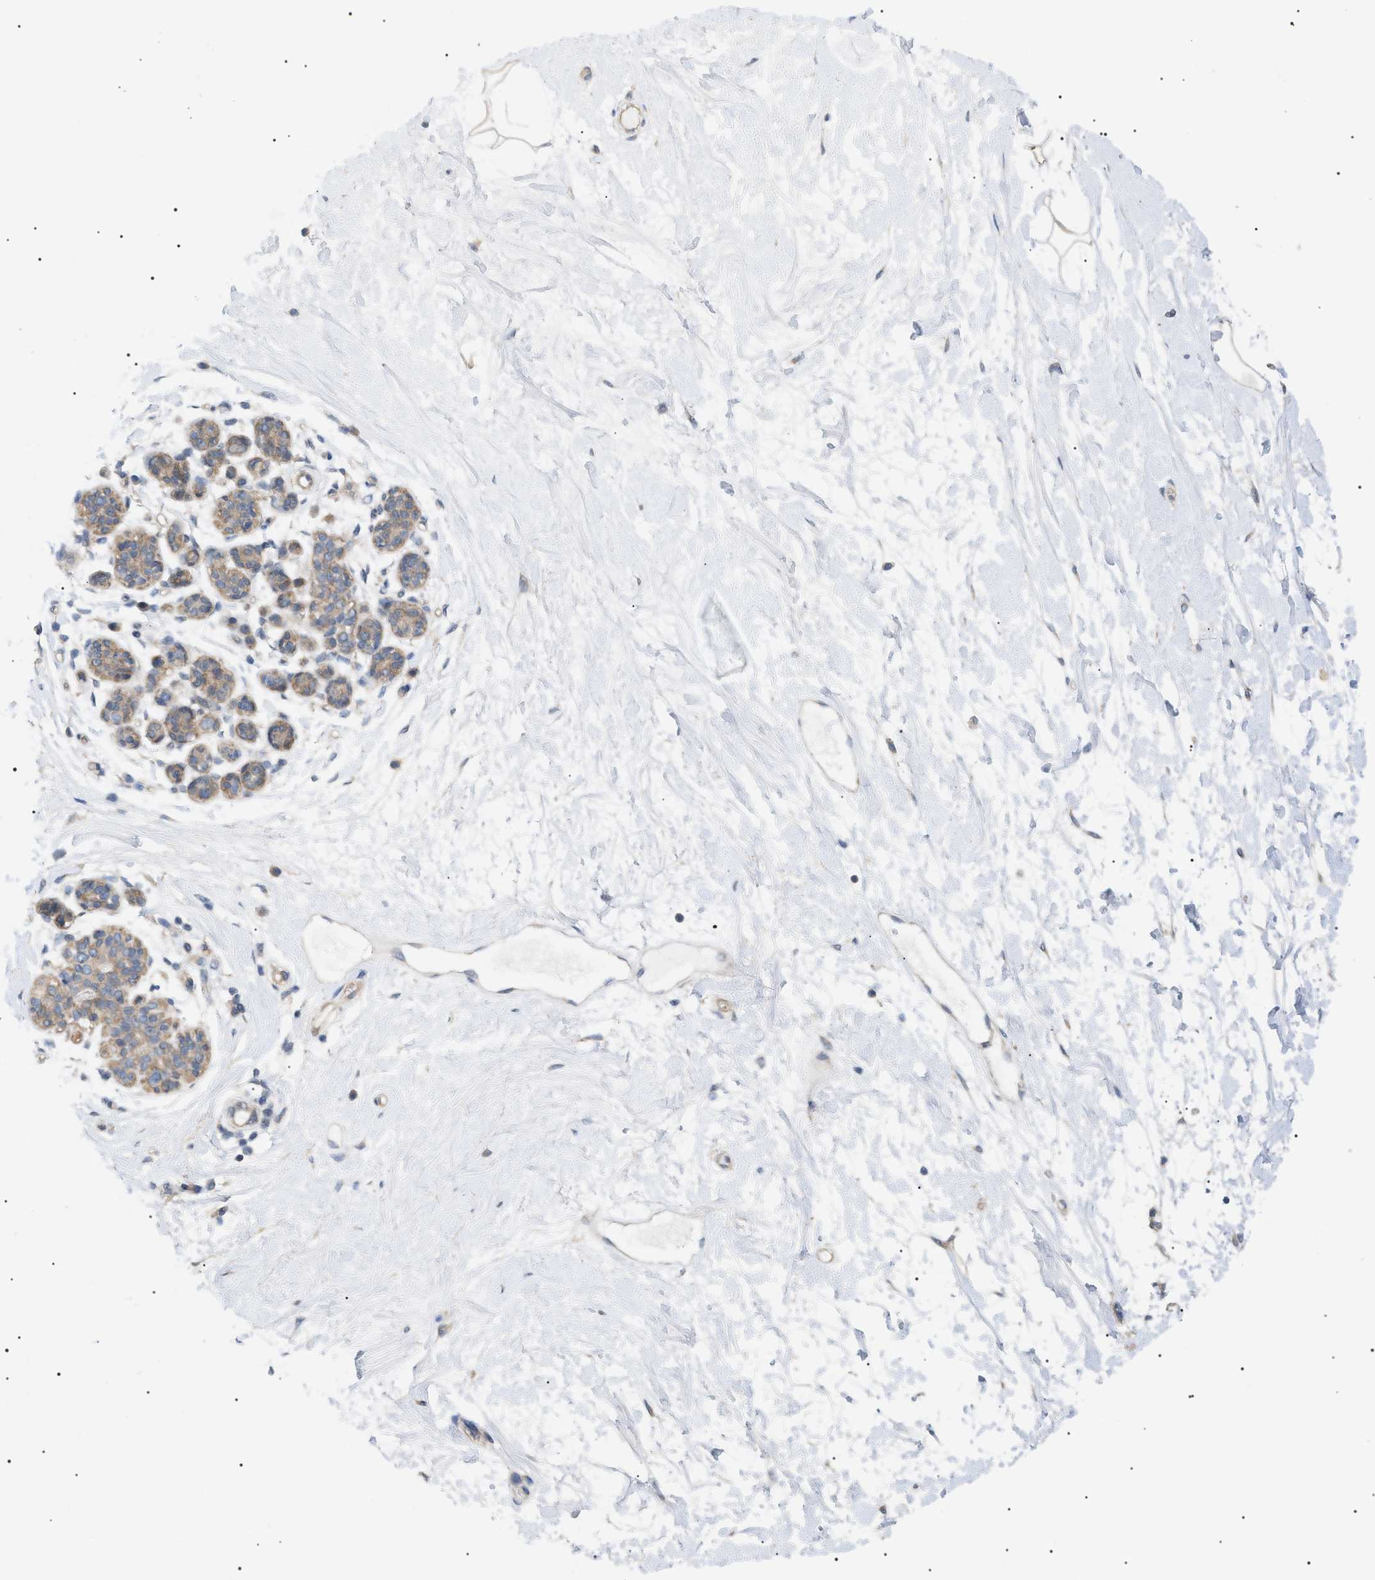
{"staining": {"intensity": "negative", "quantity": ">75%", "location": "cytoplasmic/membranous"}, "tissue": "breast", "cell_type": "Adipocytes", "image_type": "normal", "snomed": [{"axis": "morphology", "description": "Normal tissue, NOS"}, {"axis": "morphology", "description": "Lobular carcinoma"}, {"axis": "topography", "description": "Breast"}], "caption": "Protein analysis of benign breast exhibits no significant staining in adipocytes.", "gene": "IRS2", "patient": {"sex": "female", "age": 59}}